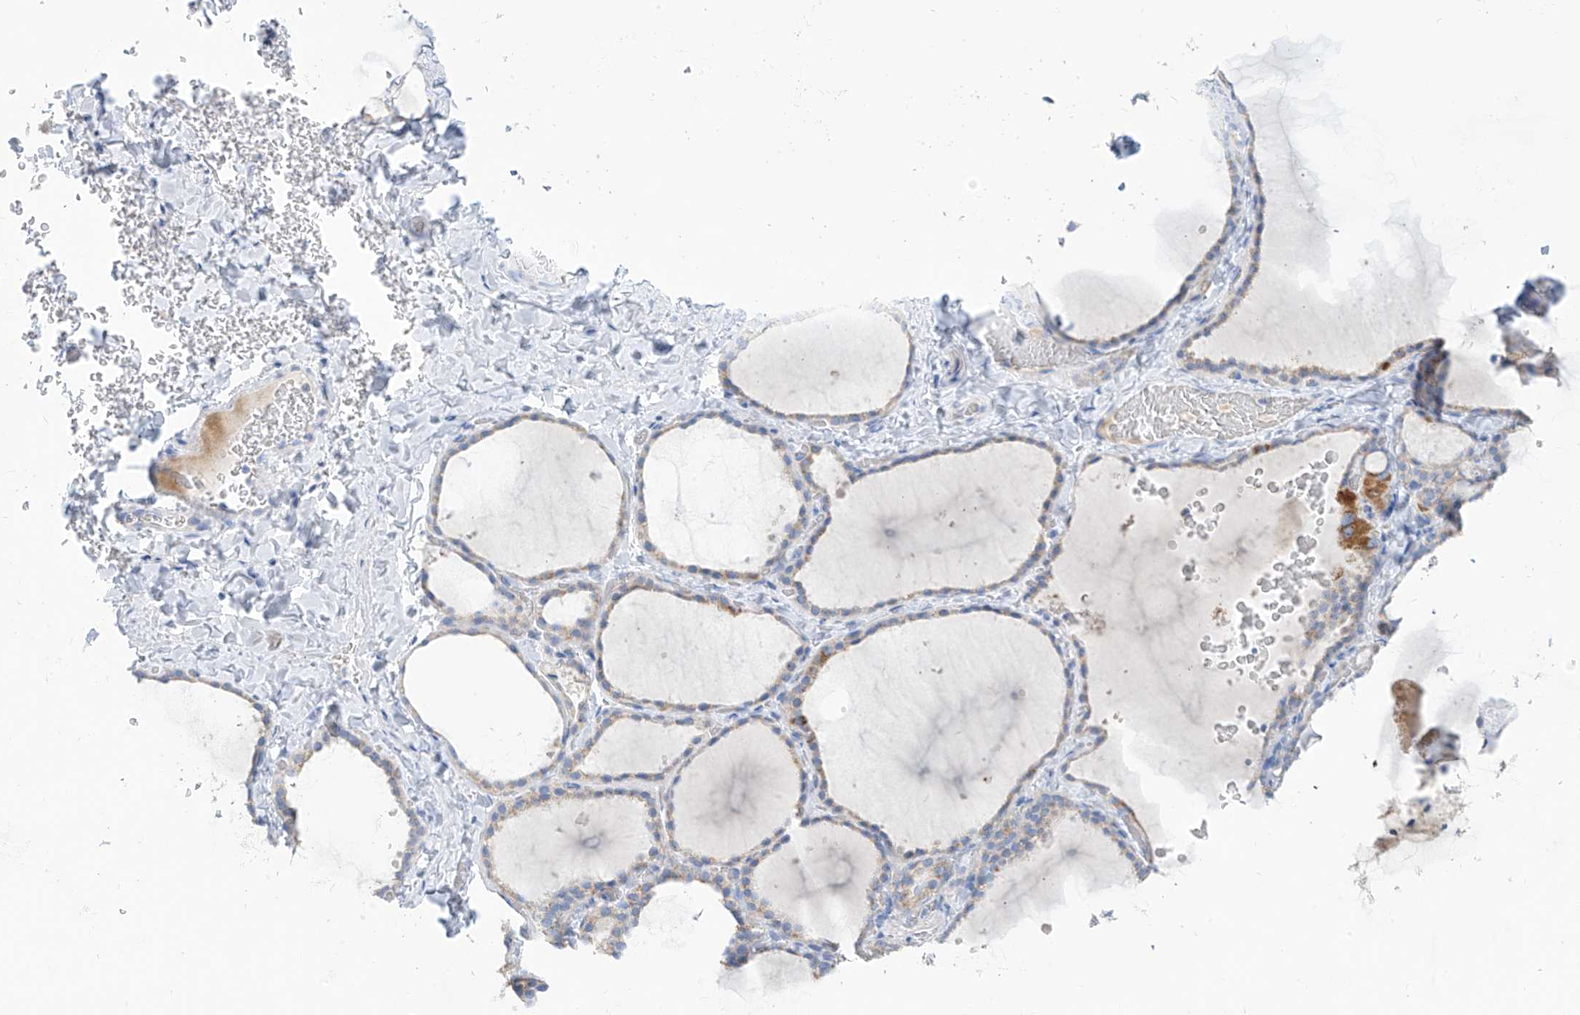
{"staining": {"intensity": "weak", "quantity": "25%-75%", "location": "cytoplasmic/membranous"}, "tissue": "thyroid gland", "cell_type": "Glandular cells", "image_type": "normal", "snomed": [{"axis": "morphology", "description": "Normal tissue, NOS"}, {"axis": "topography", "description": "Thyroid gland"}], "caption": "Brown immunohistochemical staining in benign human thyroid gland demonstrates weak cytoplasmic/membranous staining in approximately 25%-75% of glandular cells.", "gene": "ZNF404", "patient": {"sex": "female", "age": 22}}